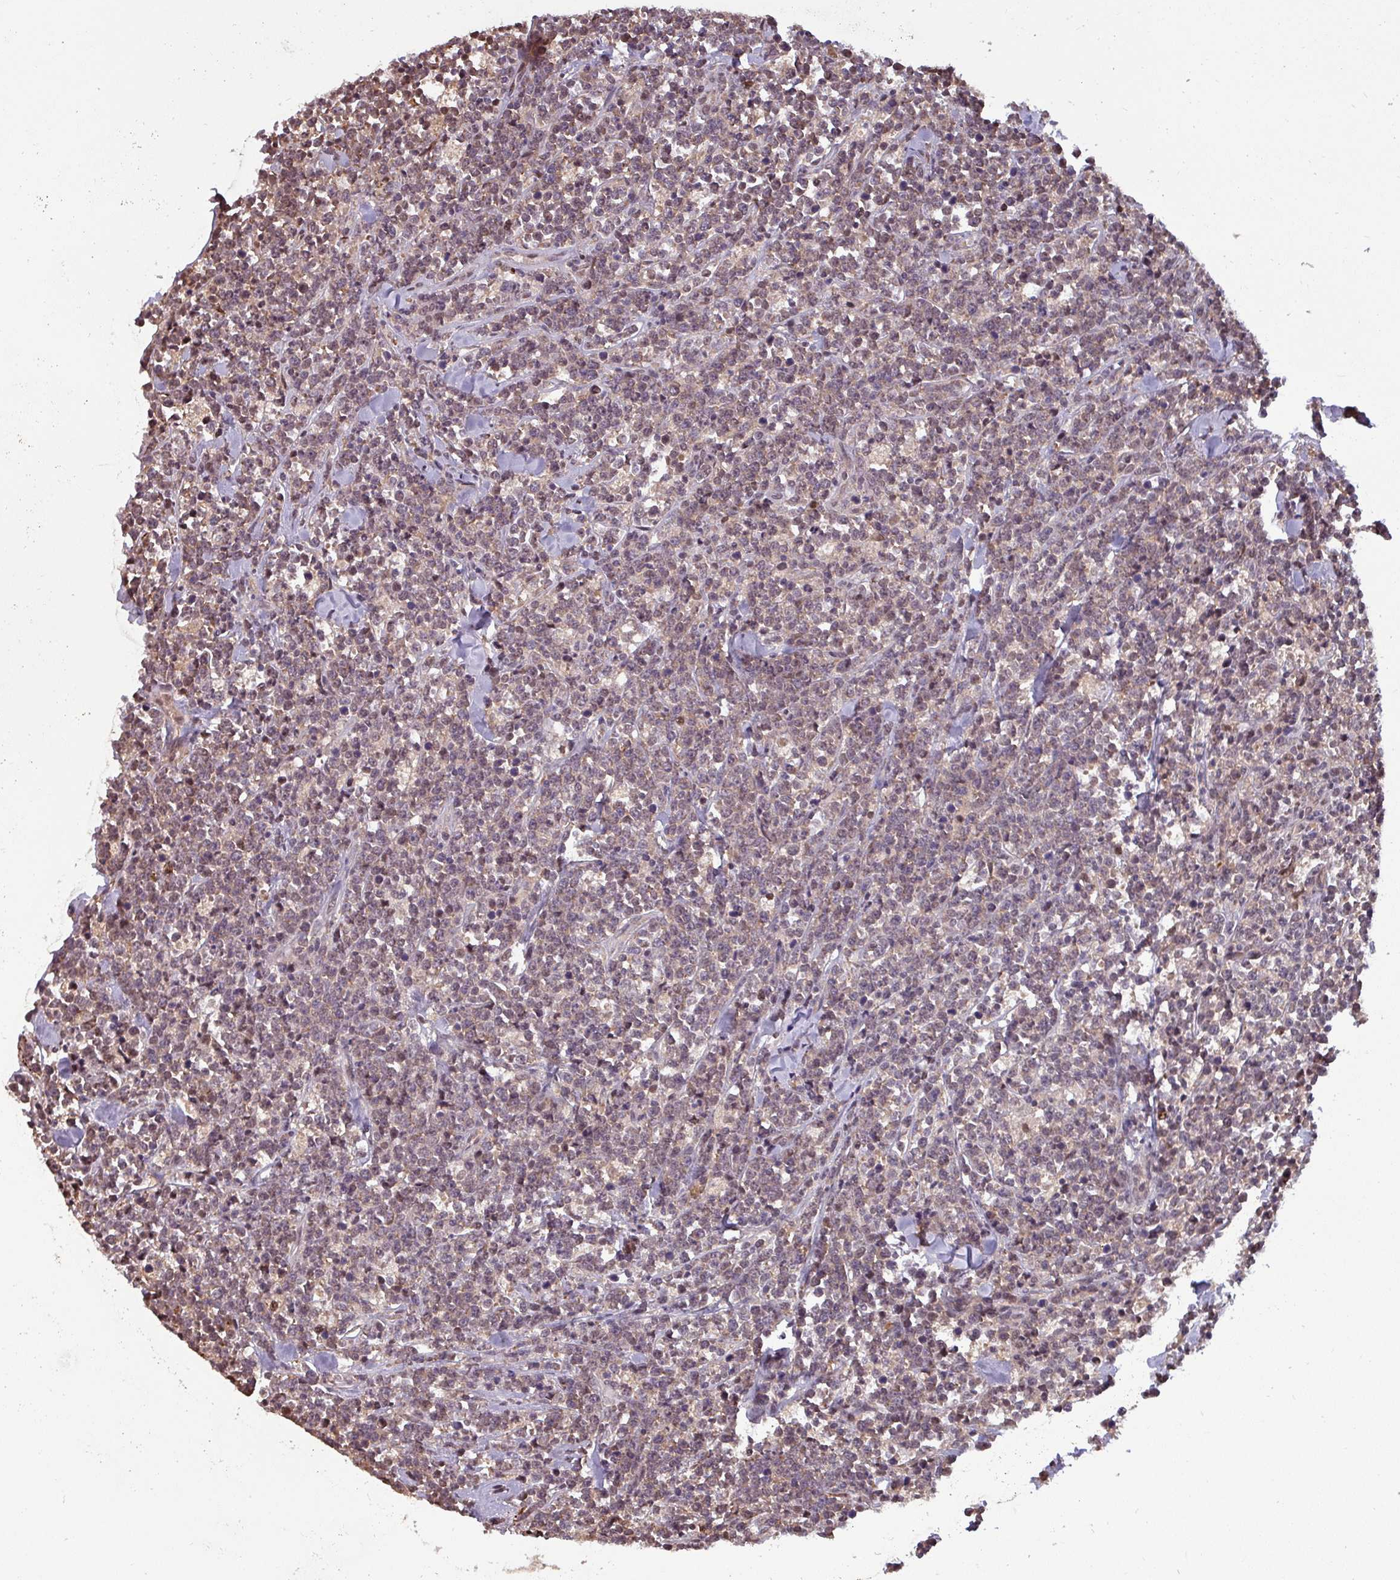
{"staining": {"intensity": "weak", "quantity": ">75%", "location": "cytoplasmic/membranous,nuclear"}, "tissue": "lymphoma", "cell_type": "Tumor cells", "image_type": "cancer", "snomed": [{"axis": "morphology", "description": "Malignant lymphoma, non-Hodgkin's type, High grade"}, {"axis": "topography", "description": "Small intestine"}, {"axis": "topography", "description": "Colon"}], "caption": "There is low levels of weak cytoplasmic/membranous and nuclear expression in tumor cells of high-grade malignant lymphoma, non-Hodgkin's type, as demonstrated by immunohistochemical staining (brown color).", "gene": "NOB1", "patient": {"sex": "male", "age": 8}}